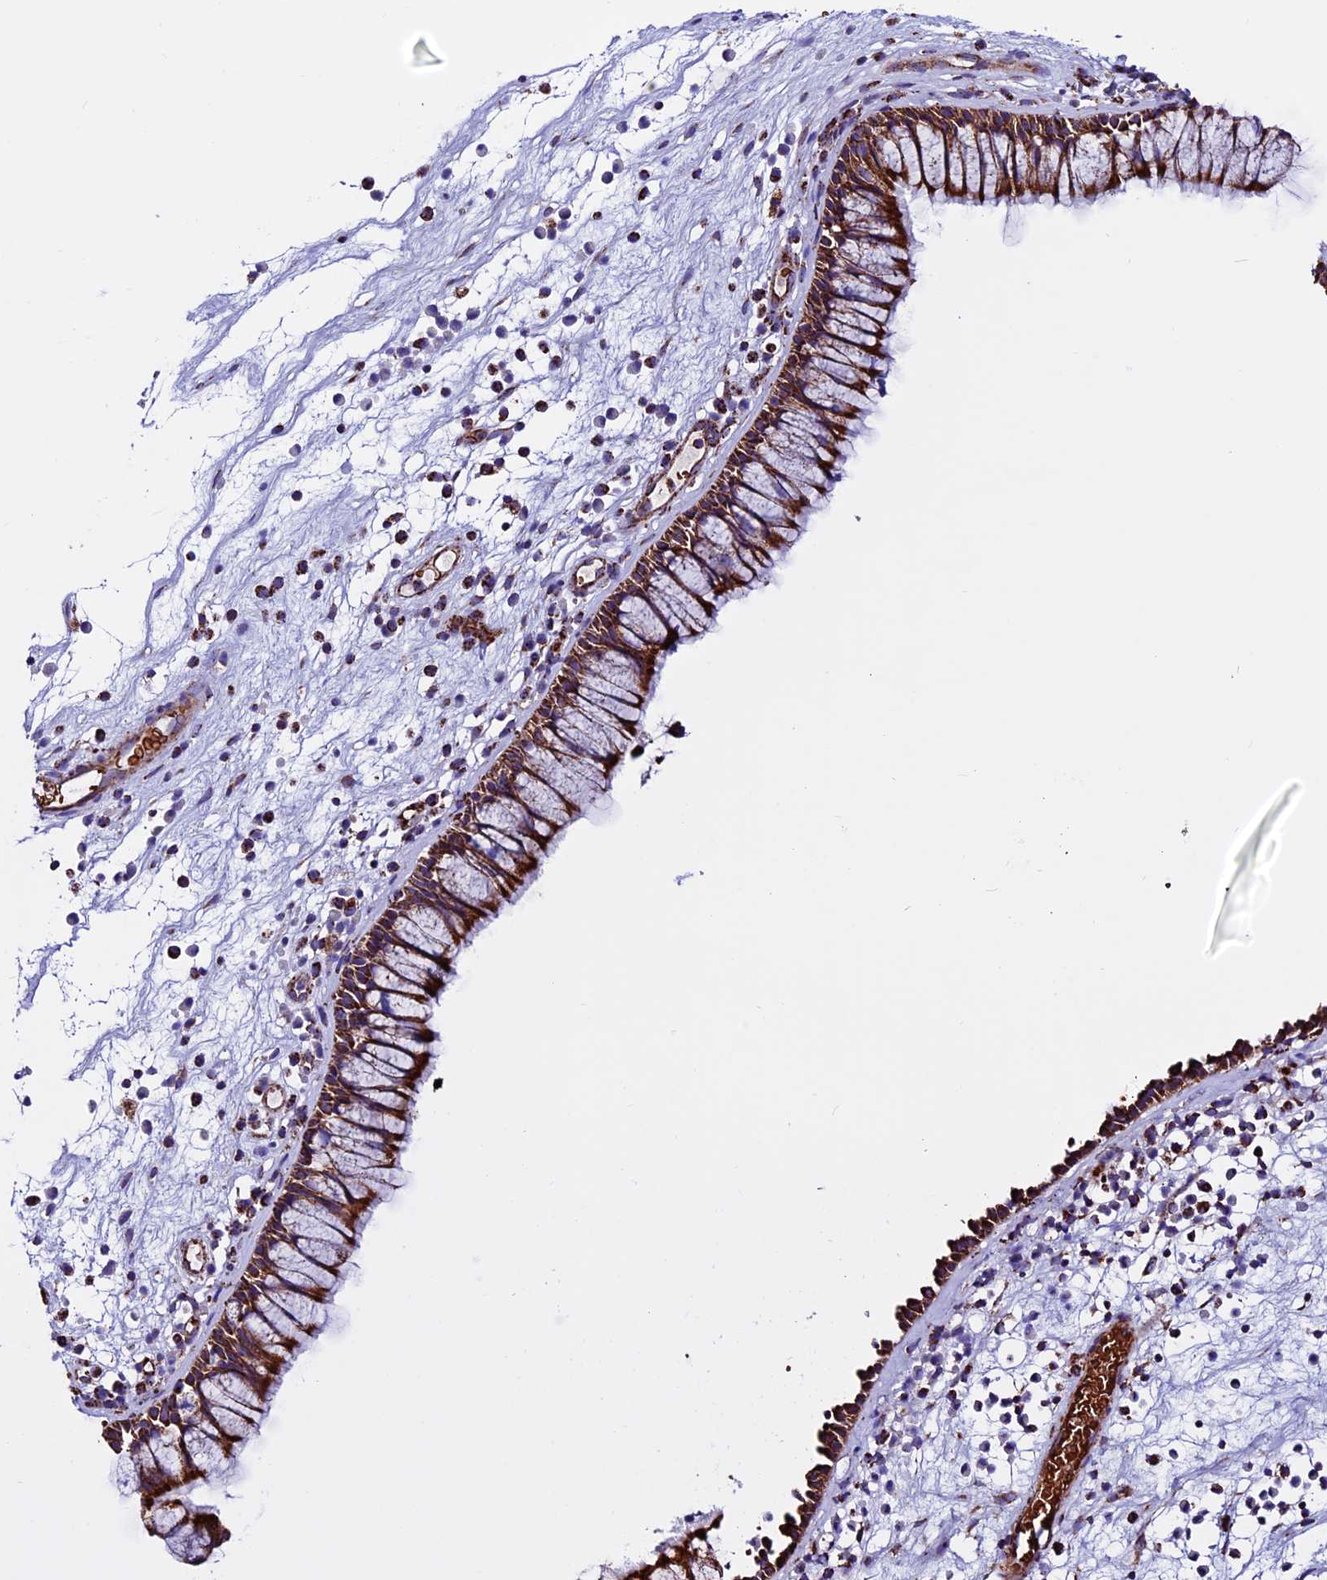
{"staining": {"intensity": "strong", "quantity": ">75%", "location": "cytoplasmic/membranous"}, "tissue": "nasopharynx", "cell_type": "Respiratory epithelial cells", "image_type": "normal", "snomed": [{"axis": "morphology", "description": "Normal tissue, NOS"}, {"axis": "morphology", "description": "Inflammation, NOS"}, {"axis": "morphology", "description": "Malignant melanoma, Metastatic site"}, {"axis": "topography", "description": "Nasopharynx"}], "caption": "Protein staining exhibits strong cytoplasmic/membranous staining in about >75% of respiratory epithelial cells in unremarkable nasopharynx.", "gene": "CX3CL1", "patient": {"sex": "male", "age": 70}}